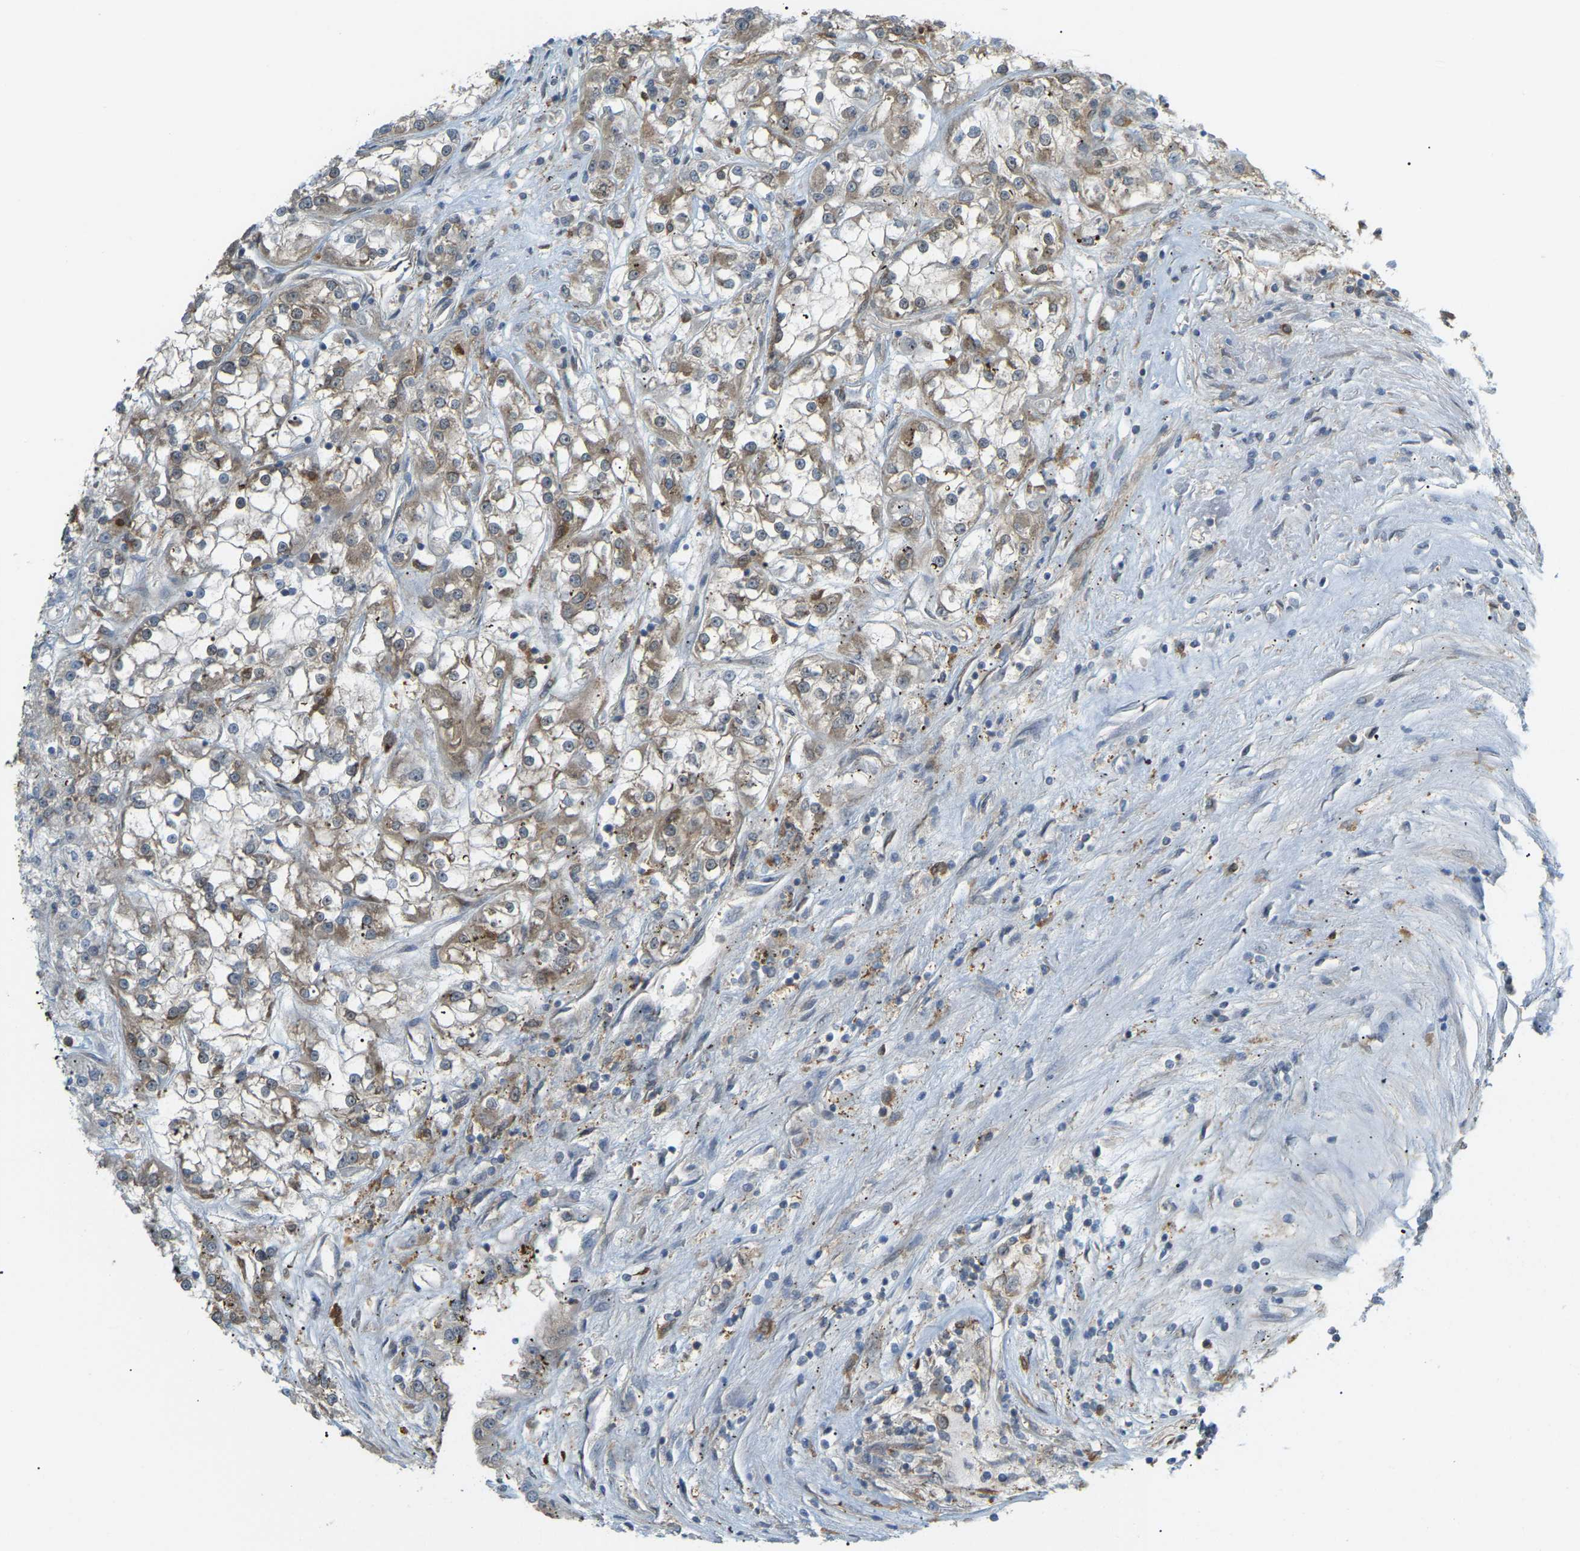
{"staining": {"intensity": "weak", "quantity": "25%-75%", "location": "cytoplasmic/membranous"}, "tissue": "renal cancer", "cell_type": "Tumor cells", "image_type": "cancer", "snomed": [{"axis": "morphology", "description": "Adenocarcinoma, NOS"}, {"axis": "topography", "description": "Kidney"}], "caption": "Immunohistochemistry image of neoplastic tissue: renal adenocarcinoma stained using immunohistochemistry (IHC) displays low levels of weak protein expression localized specifically in the cytoplasmic/membranous of tumor cells, appearing as a cytoplasmic/membranous brown color.", "gene": "PICALM", "patient": {"sex": "female", "age": 52}}